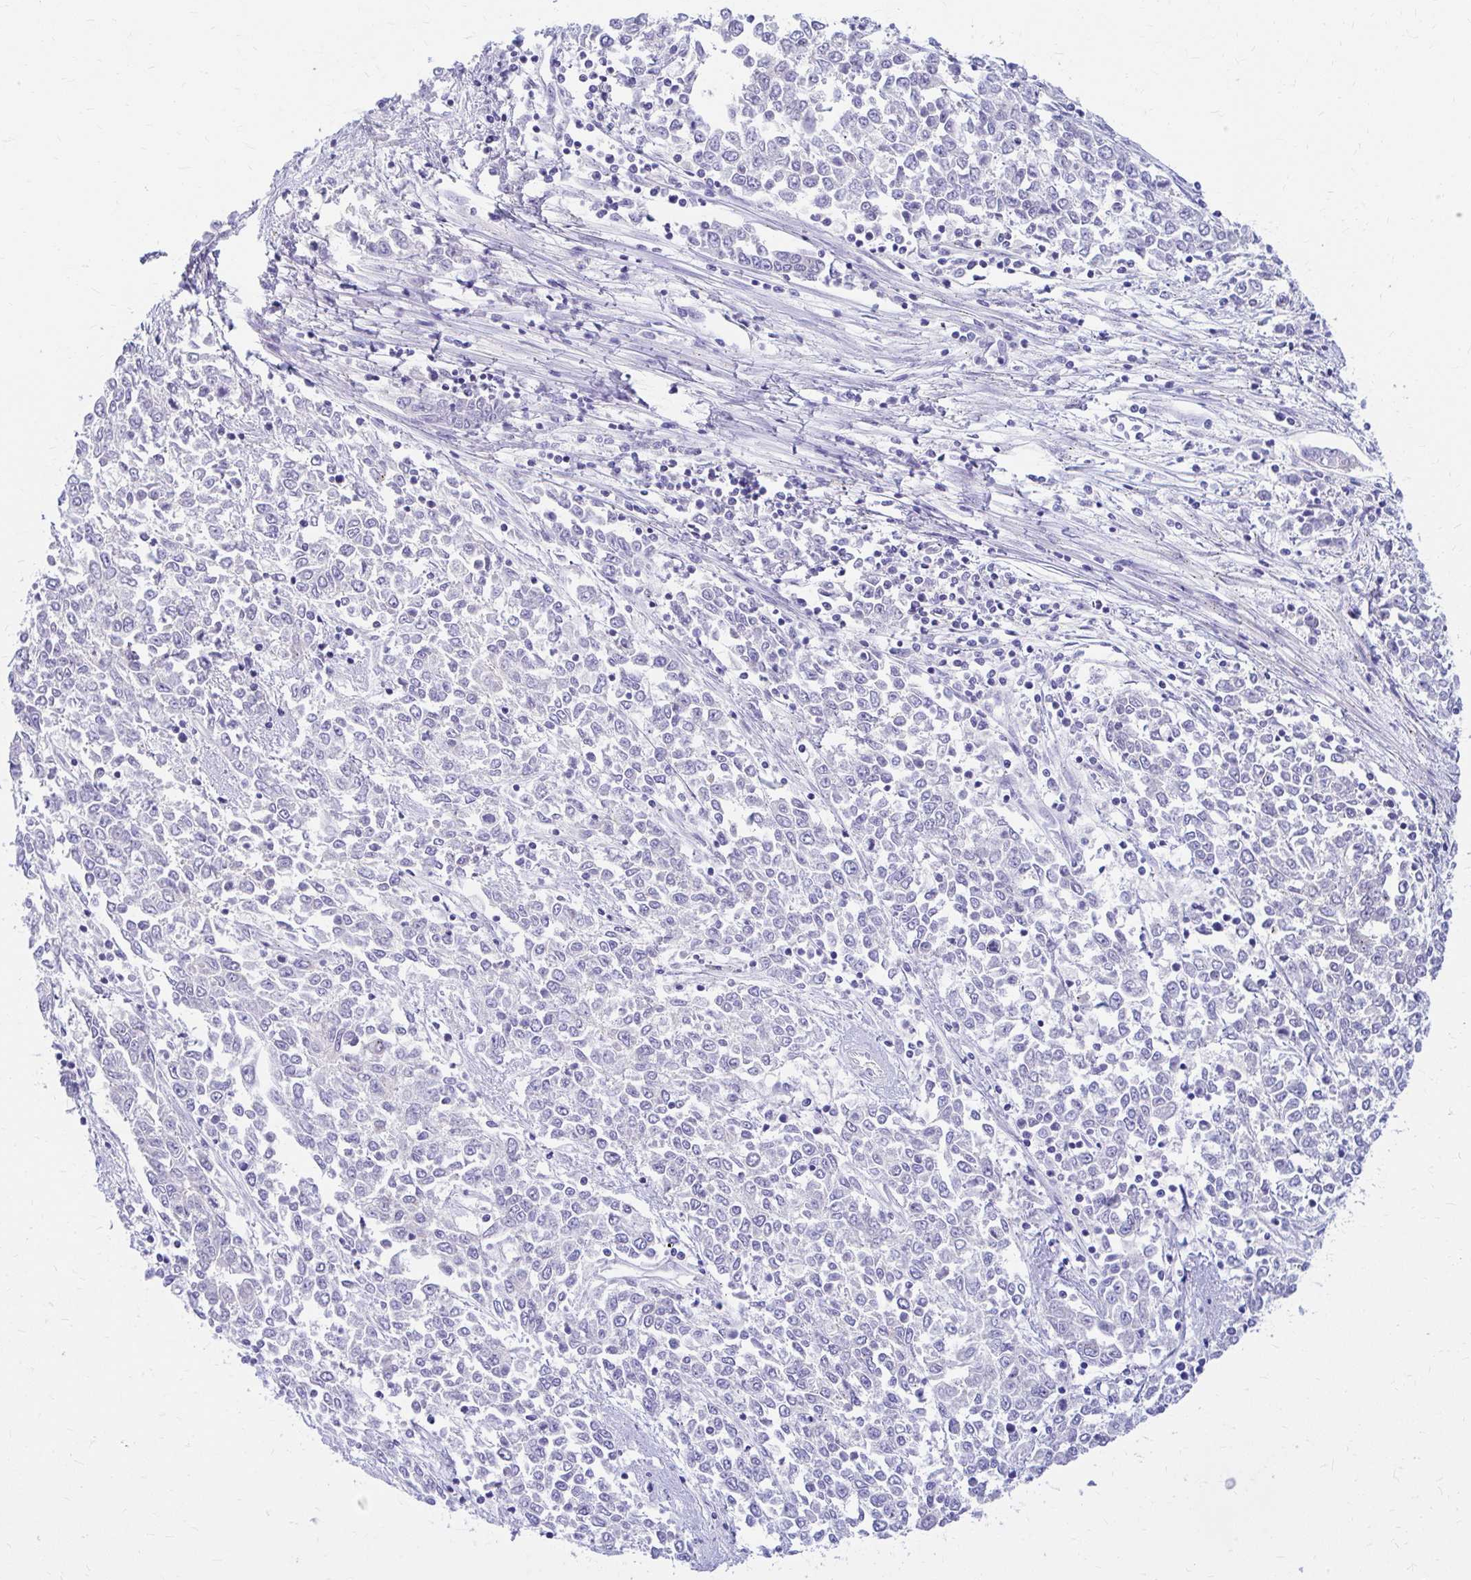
{"staining": {"intensity": "negative", "quantity": "none", "location": "none"}, "tissue": "endometrial cancer", "cell_type": "Tumor cells", "image_type": "cancer", "snomed": [{"axis": "morphology", "description": "Adenocarcinoma, NOS"}, {"axis": "topography", "description": "Endometrium"}], "caption": "The immunohistochemistry (IHC) histopathology image has no significant positivity in tumor cells of endometrial cancer tissue. (Brightfield microscopy of DAB immunohistochemistry at high magnification).", "gene": "RADIL", "patient": {"sex": "female", "age": 50}}